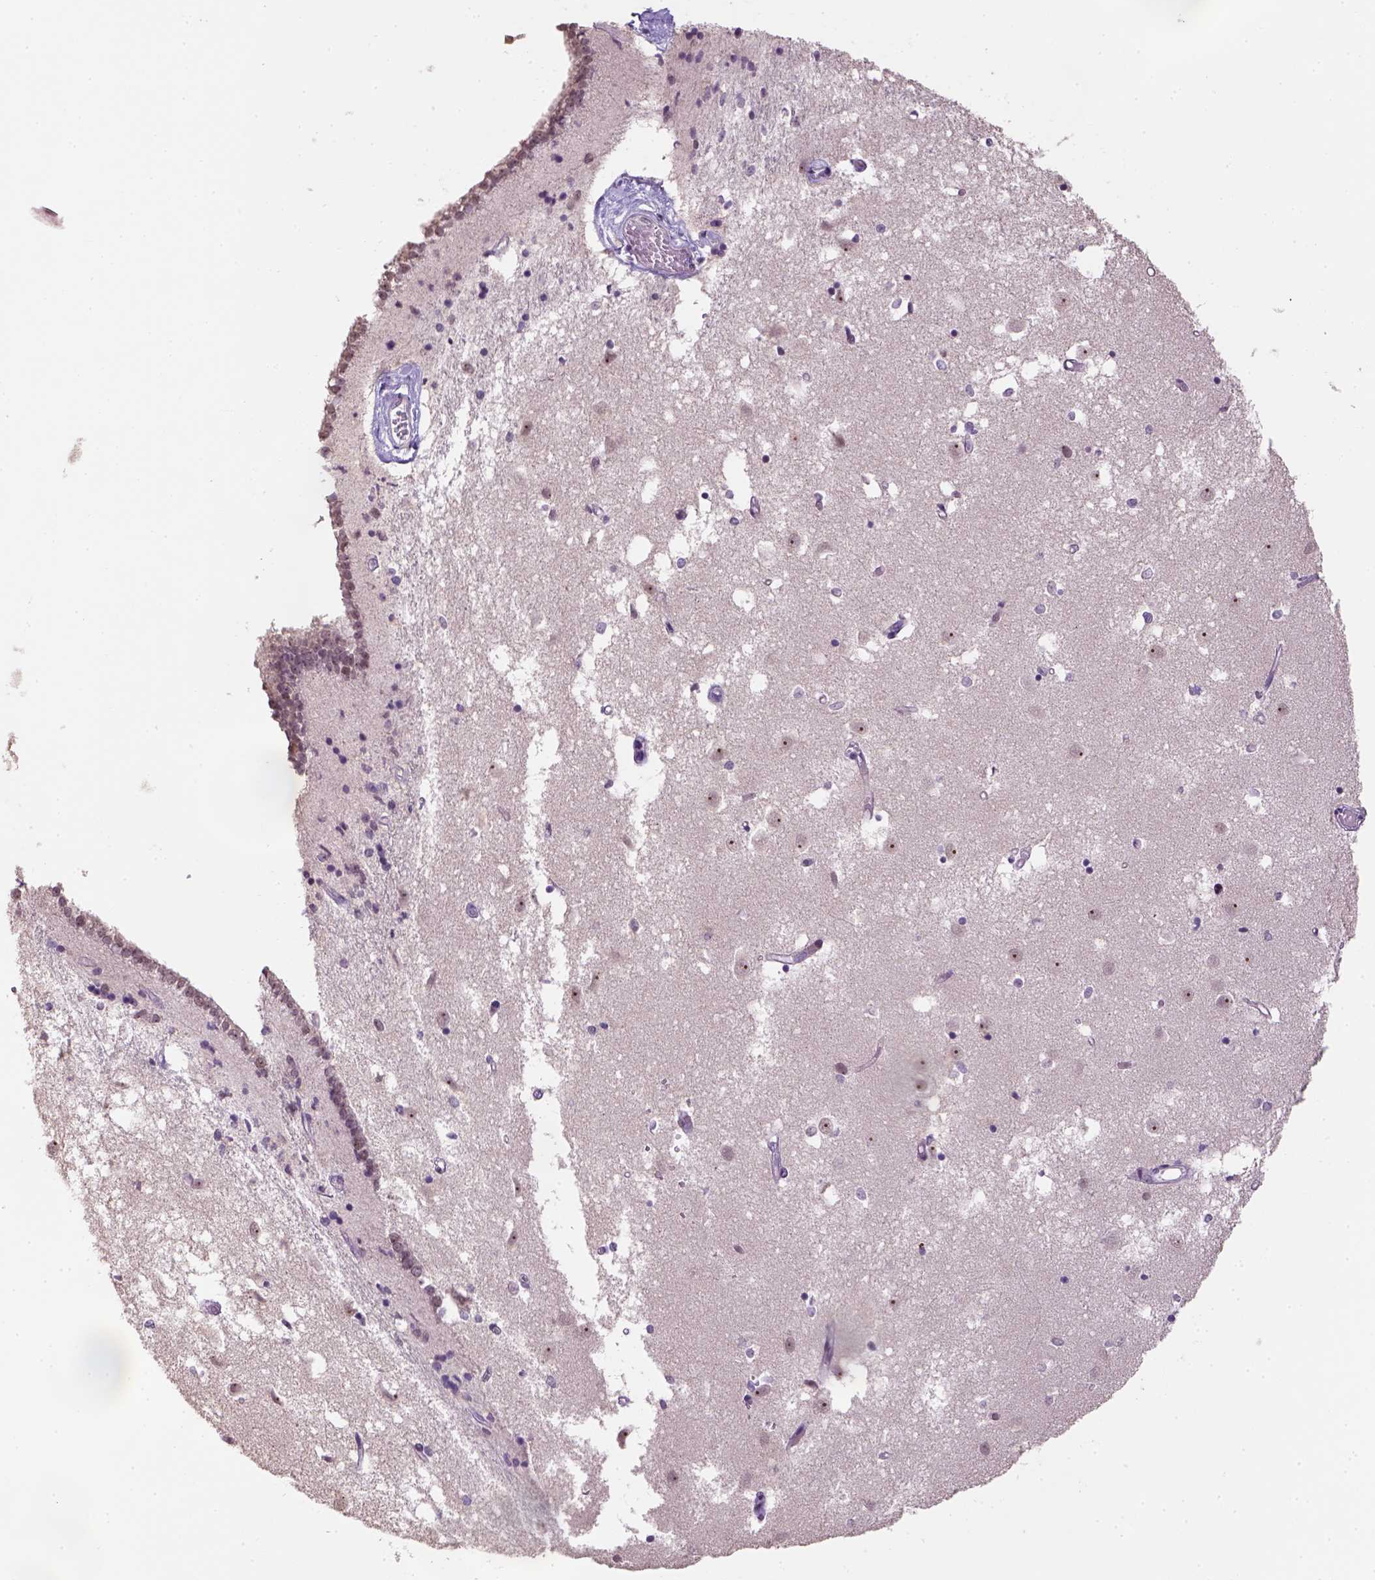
{"staining": {"intensity": "negative", "quantity": "none", "location": "none"}, "tissue": "caudate", "cell_type": "Glial cells", "image_type": "normal", "snomed": [{"axis": "morphology", "description": "Normal tissue, NOS"}, {"axis": "topography", "description": "Lateral ventricle wall"}], "caption": "Immunohistochemistry (IHC) photomicrograph of normal caudate stained for a protein (brown), which displays no expression in glial cells.", "gene": "DDX50", "patient": {"sex": "male", "age": 54}}